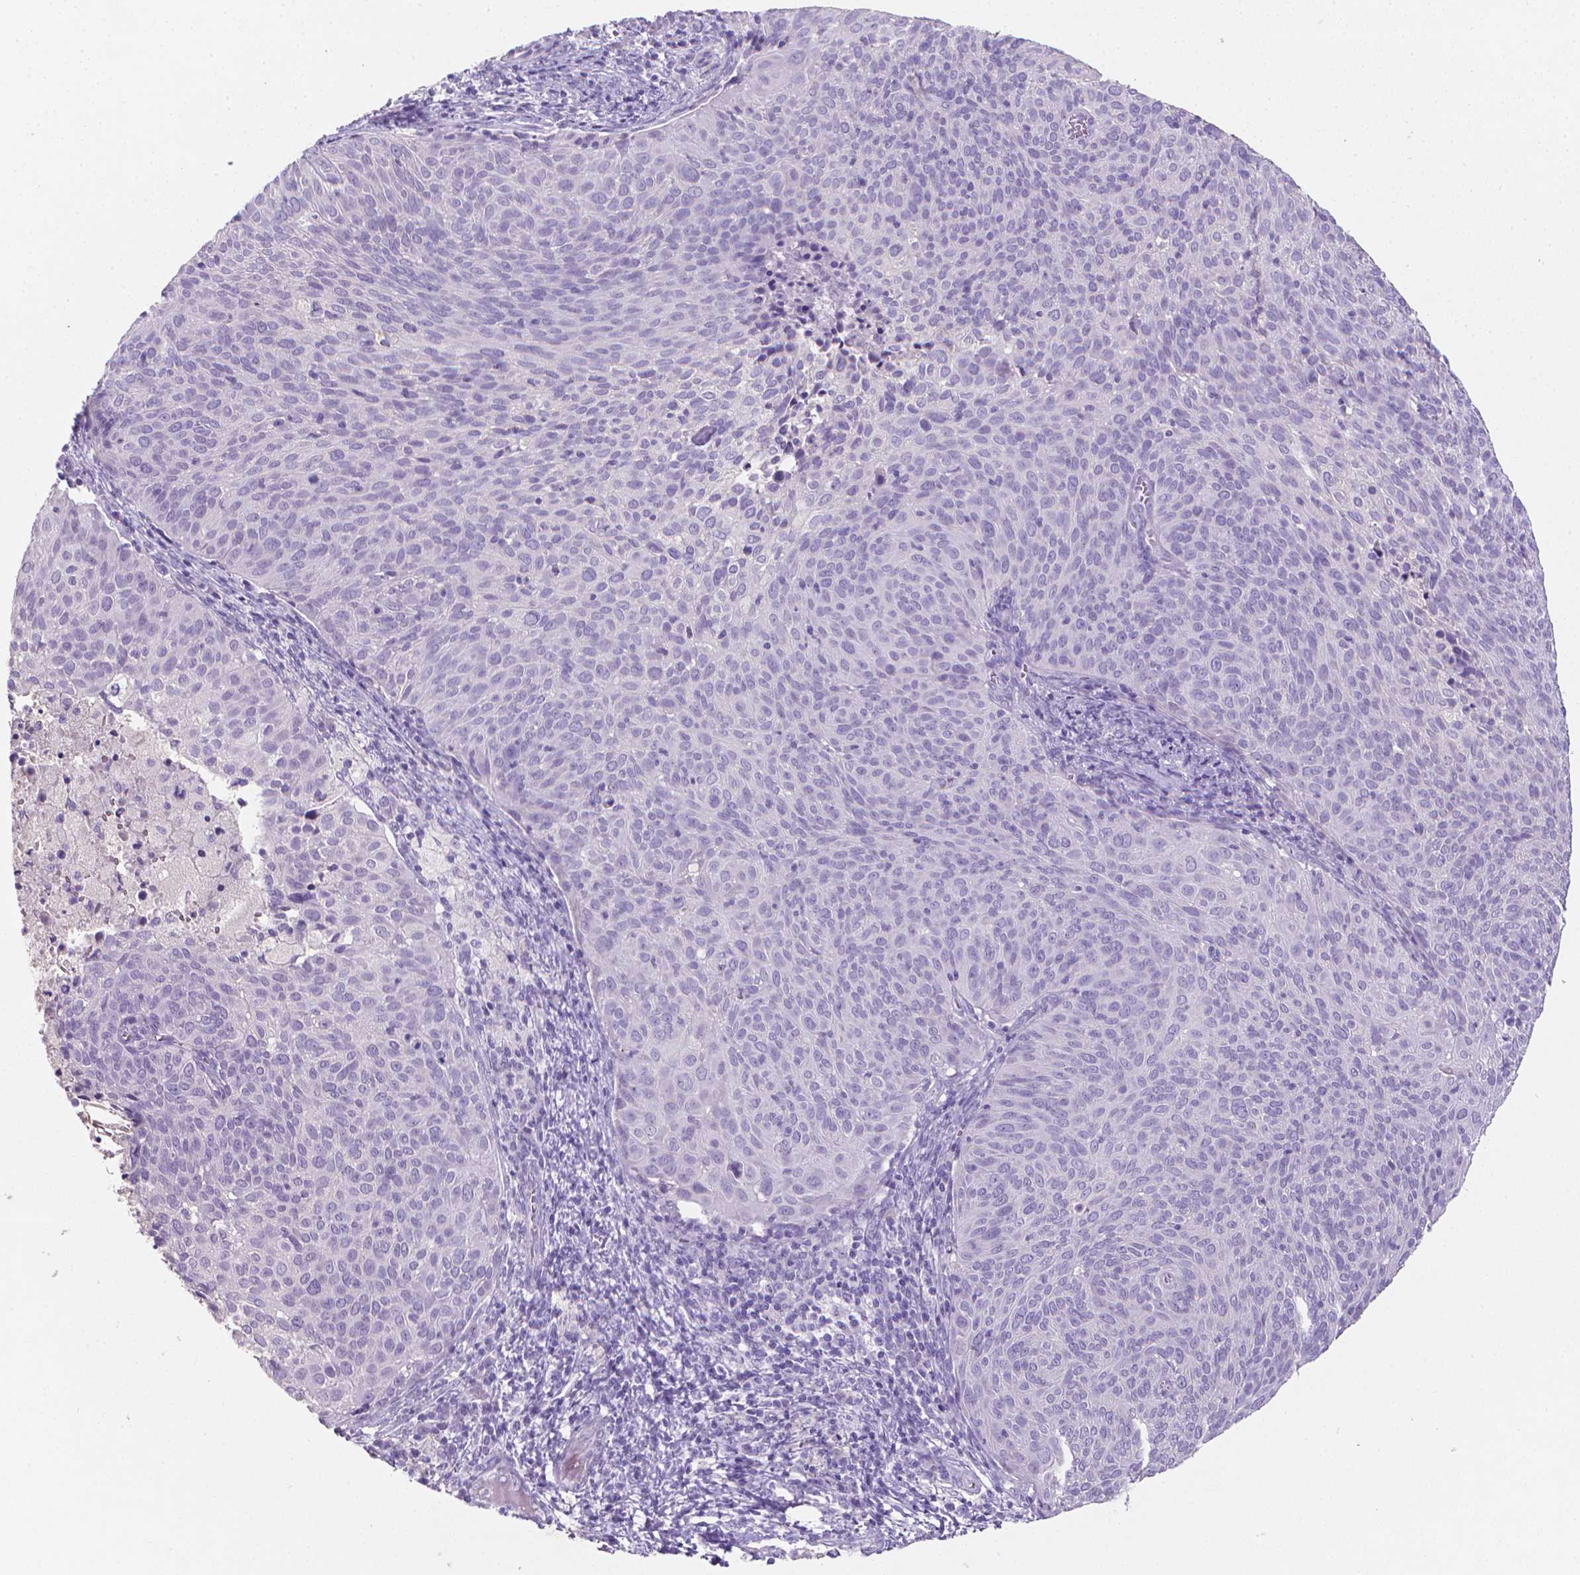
{"staining": {"intensity": "negative", "quantity": "none", "location": "none"}, "tissue": "cervical cancer", "cell_type": "Tumor cells", "image_type": "cancer", "snomed": [{"axis": "morphology", "description": "Squamous cell carcinoma, NOS"}, {"axis": "topography", "description": "Cervix"}], "caption": "The image displays no significant expression in tumor cells of squamous cell carcinoma (cervical).", "gene": "XPNPEP2", "patient": {"sex": "female", "age": 39}}